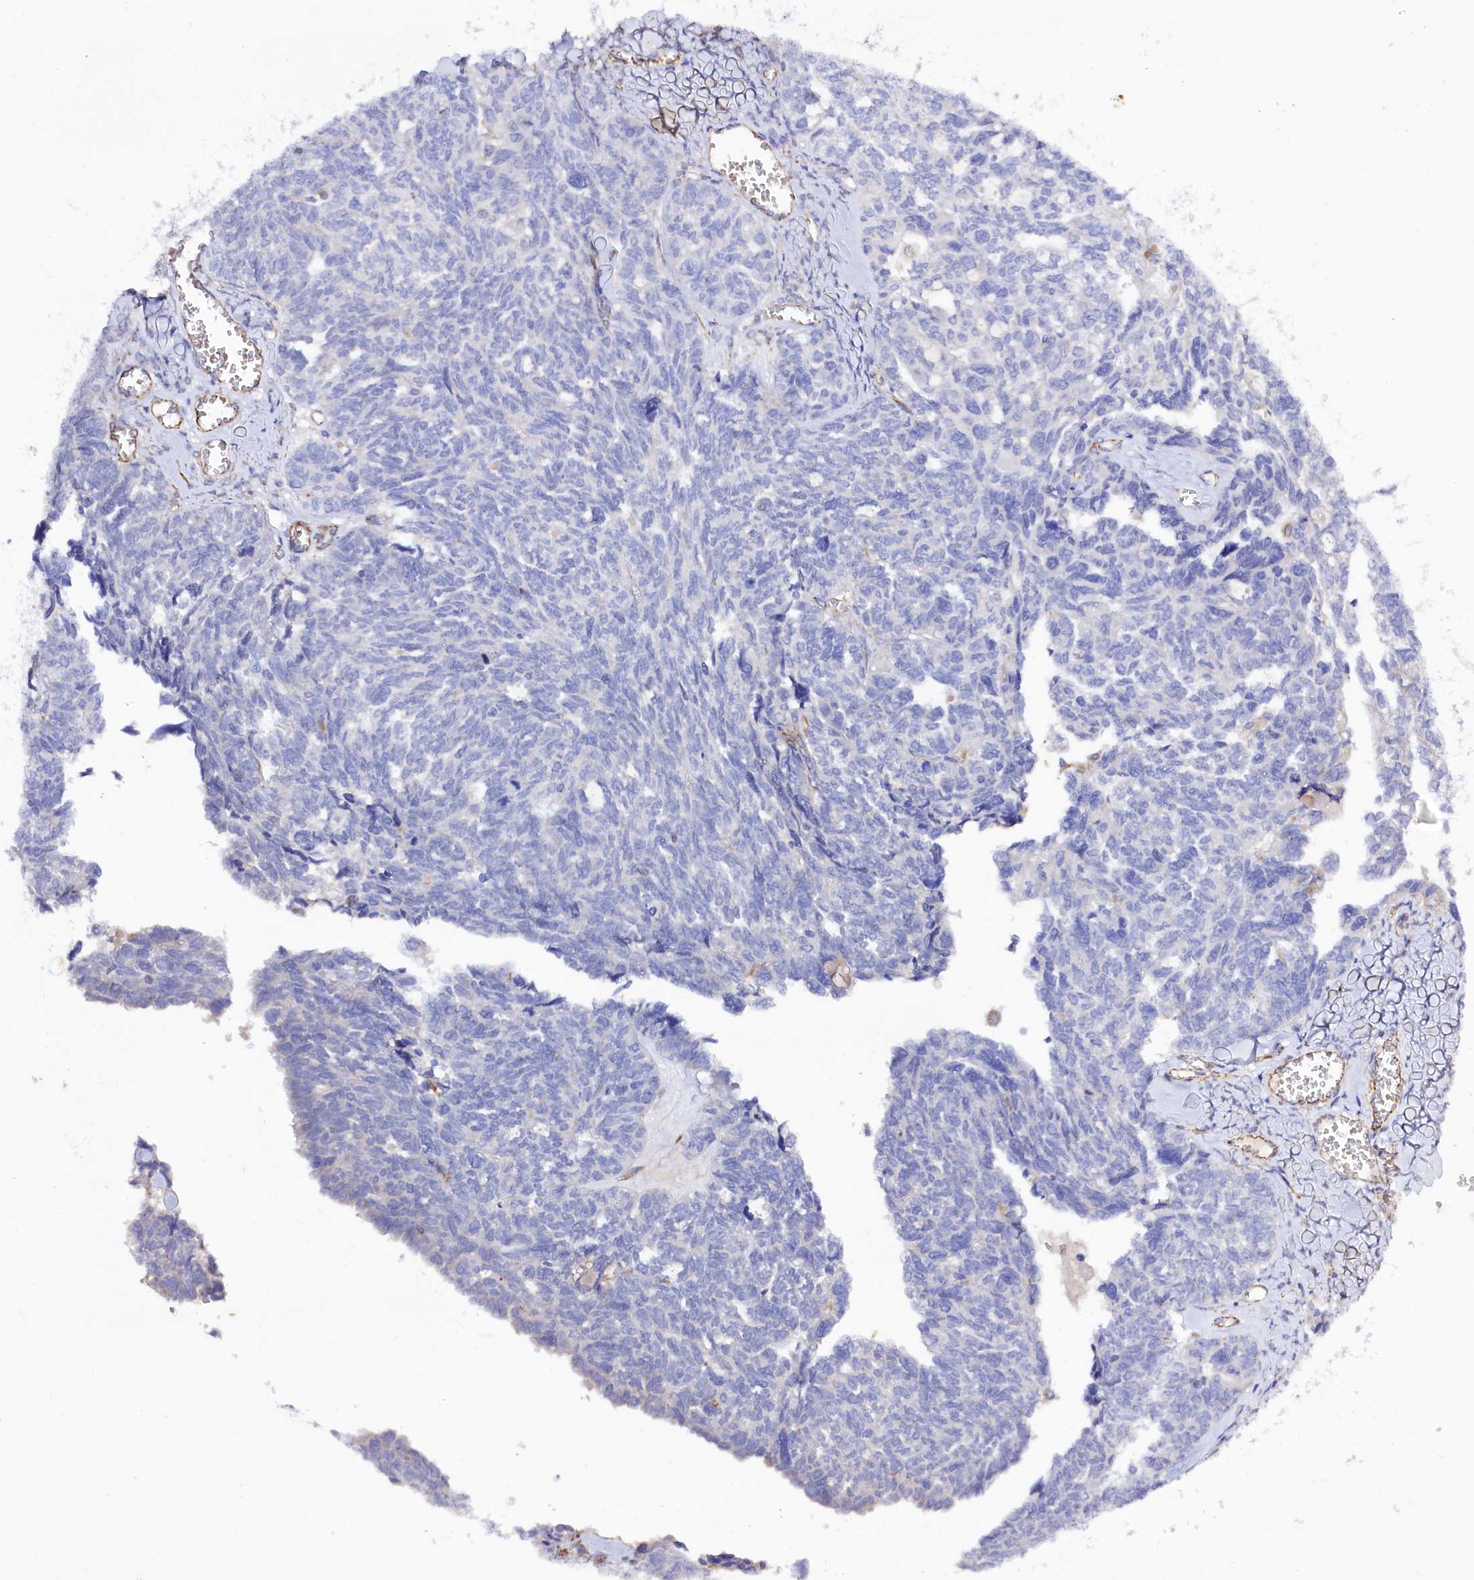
{"staining": {"intensity": "negative", "quantity": "none", "location": "none"}, "tissue": "ovarian cancer", "cell_type": "Tumor cells", "image_type": "cancer", "snomed": [{"axis": "morphology", "description": "Cystadenocarcinoma, serous, NOS"}, {"axis": "topography", "description": "Ovary"}], "caption": "An image of human ovarian serous cystadenocarcinoma is negative for staining in tumor cells.", "gene": "SLC7A1", "patient": {"sex": "female", "age": 79}}